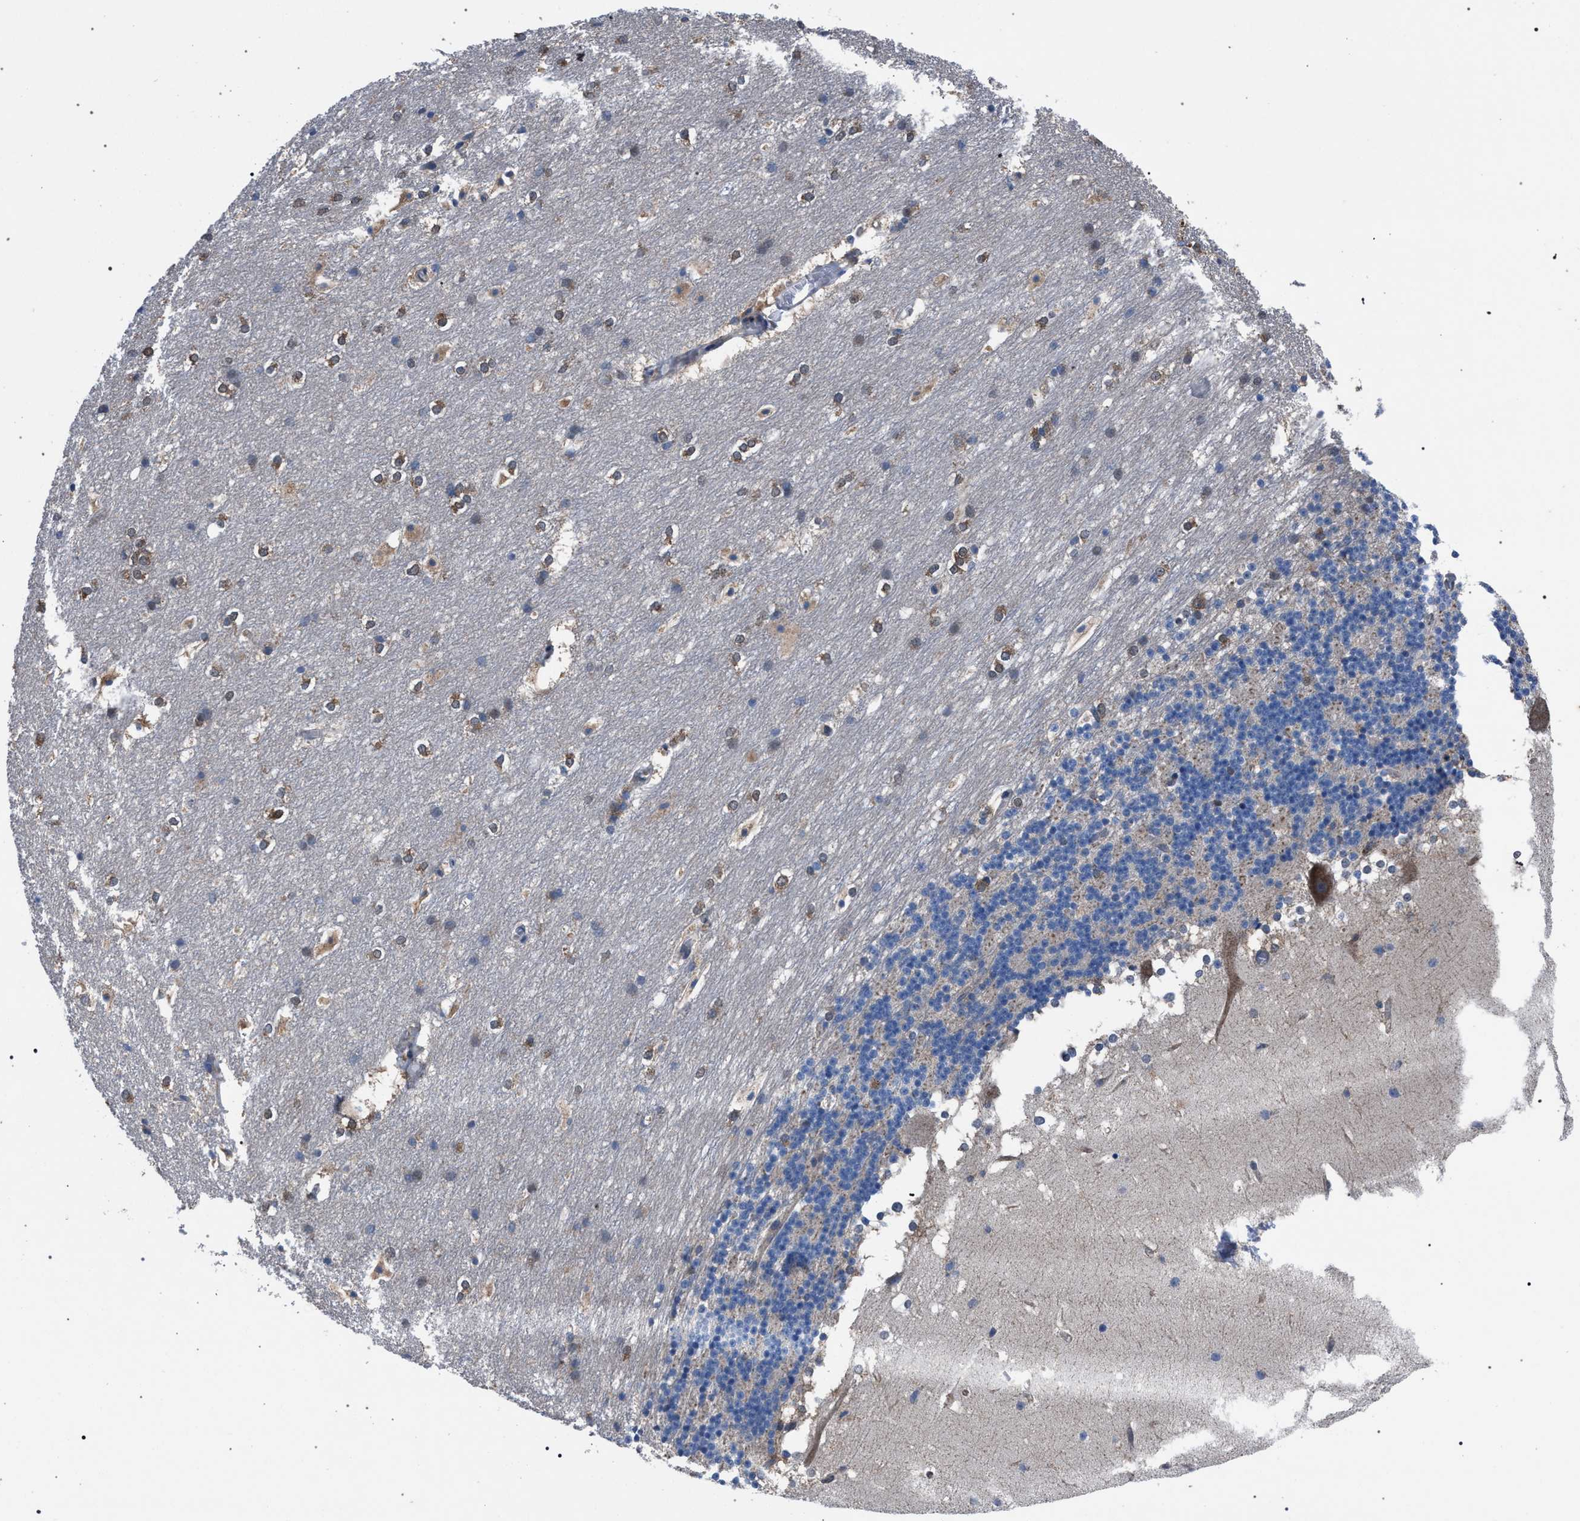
{"staining": {"intensity": "weak", "quantity": "25%-75%", "location": "cytoplasmic/membranous"}, "tissue": "cerebellum", "cell_type": "Cells in granular layer", "image_type": "normal", "snomed": [{"axis": "morphology", "description": "Normal tissue, NOS"}, {"axis": "topography", "description": "Cerebellum"}], "caption": "Normal cerebellum was stained to show a protein in brown. There is low levels of weak cytoplasmic/membranous expression in approximately 25%-75% of cells in granular layer.", "gene": "CRYZ", "patient": {"sex": "female", "age": 19}}